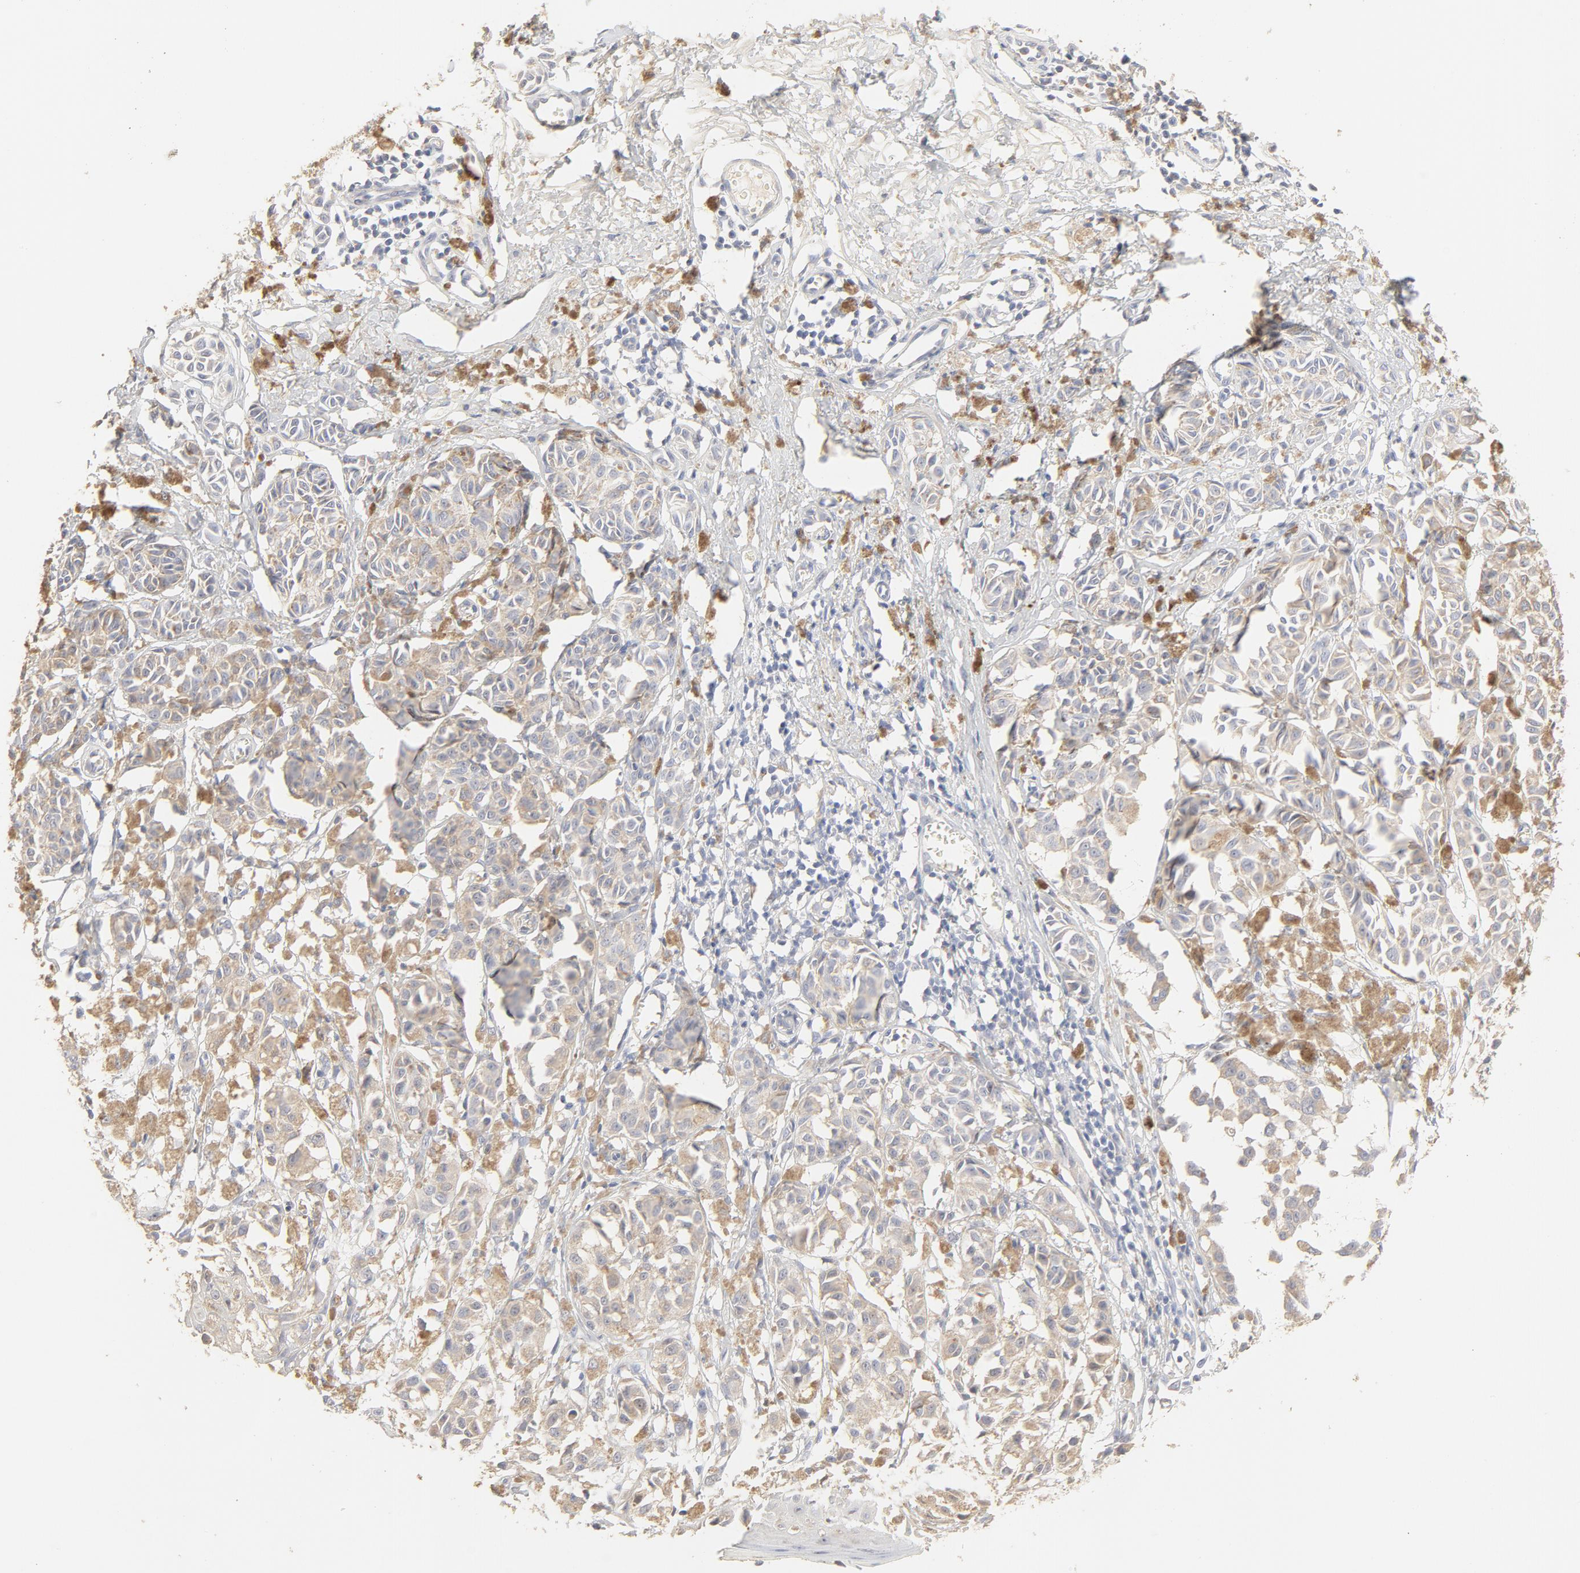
{"staining": {"intensity": "negative", "quantity": "none", "location": "none"}, "tissue": "melanoma", "cell_type": "Tumor cells", "image_type": "cancer", "snomed": [{"axis": "morphology", "description": "Malignant melanoma, NOS"}, {"axis": "topography", "description": "Skin"}], "caption": "Malignant melanoma was stained to show a protein in brown. There is no significant staining in tumor cells.", "gene": "FCGBP", "patient": {"sex": "male", "age": 76}}